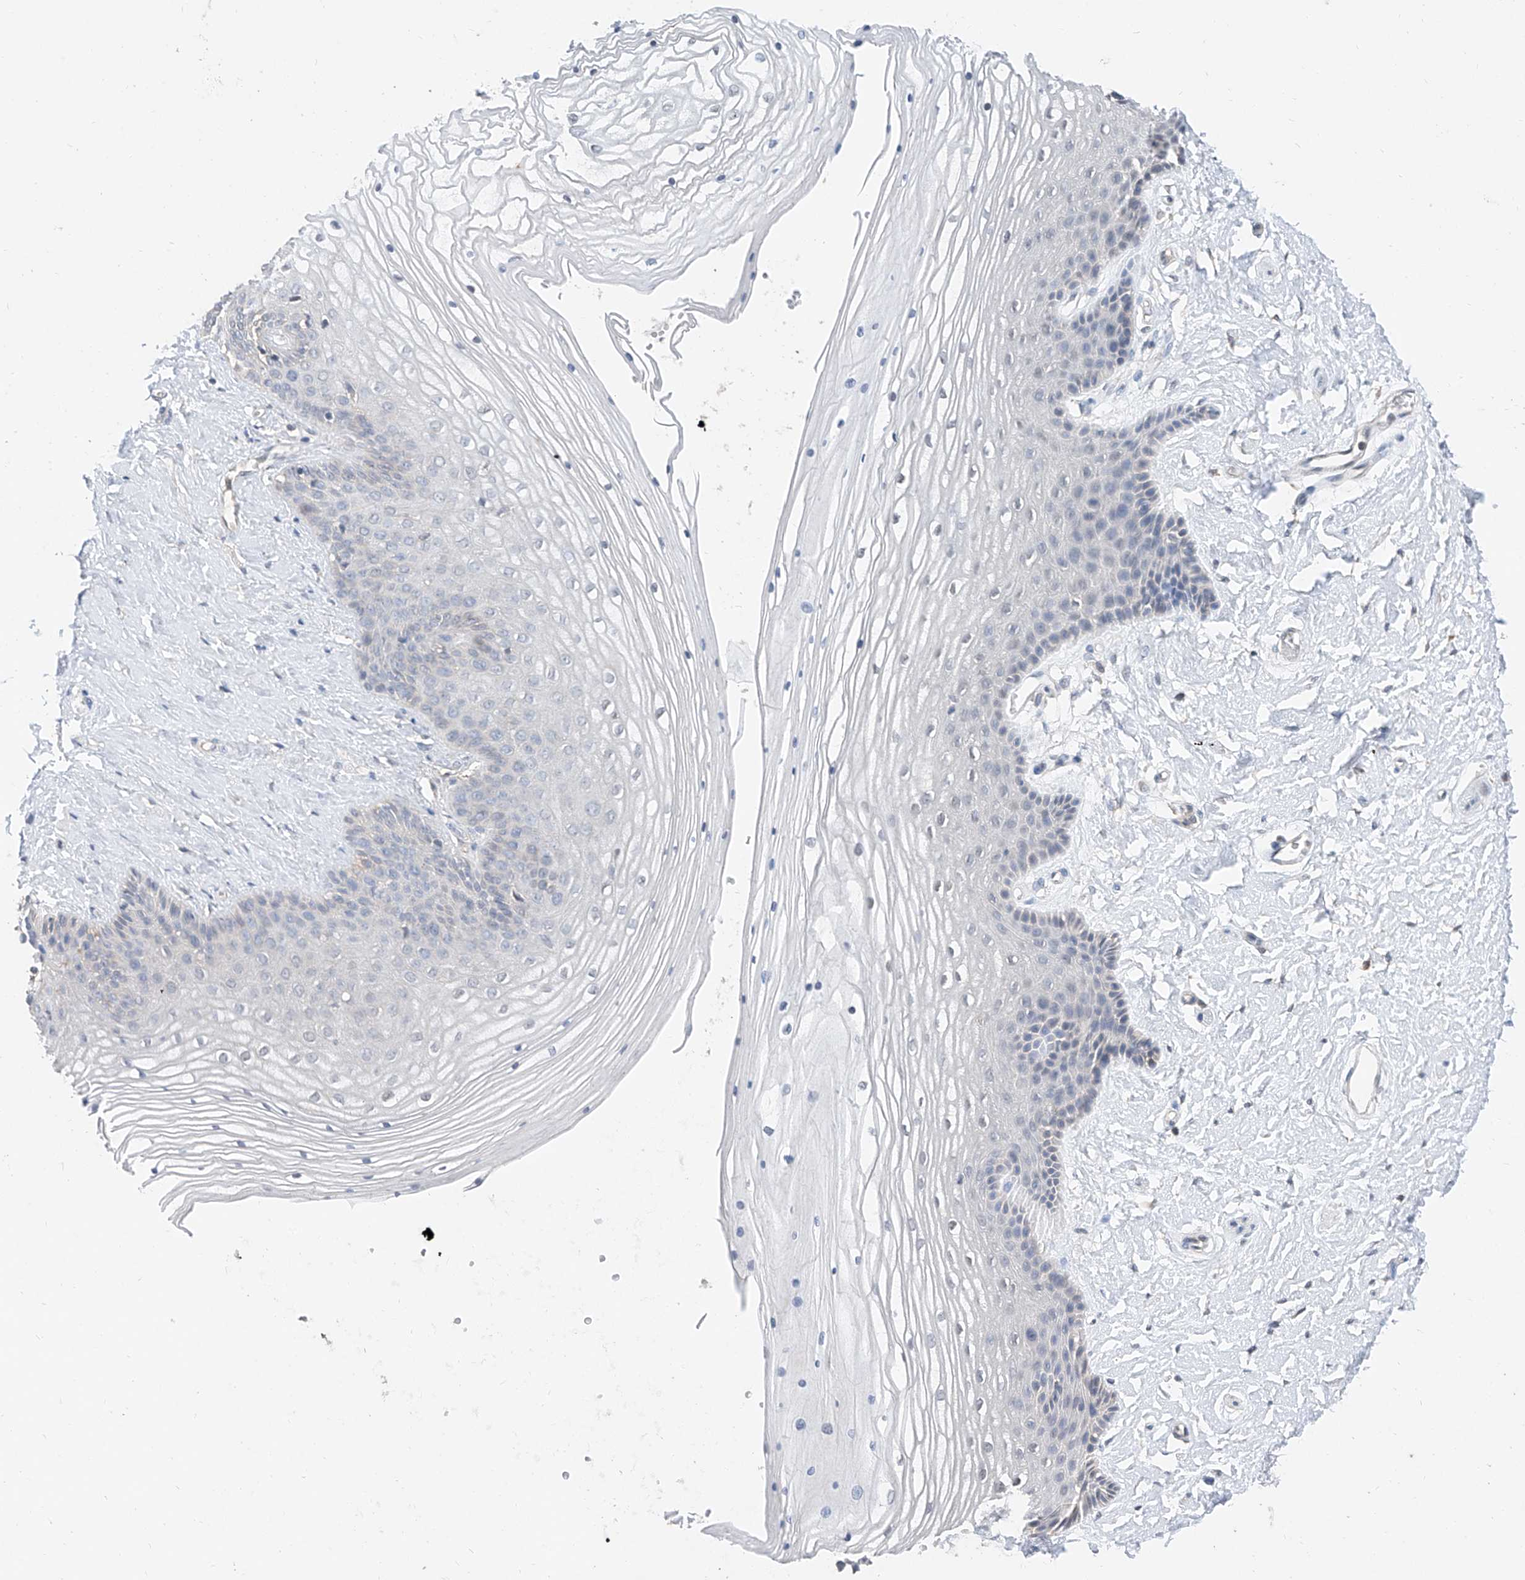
{"staining": {"intensity": "negative", "quantity": "none", "location": "none"}, "tissue": "vagina", "cell_type": "Squamous epithelial cells", "image_type": "normal", "snomed": [{"axis": "morphology", "description": "Normal tissue, NOS"}, {"axis": "topography", "description": "Vagina"}, {"axis": "topography", "description": "Cervix"}], "caption": "The immunohistochemistry (IHC) histopathology image has no significant expression in squamous epithelial cells of vagina.", "gene": "FUCA2", "patient": {"sex": "female", "age": 40}}